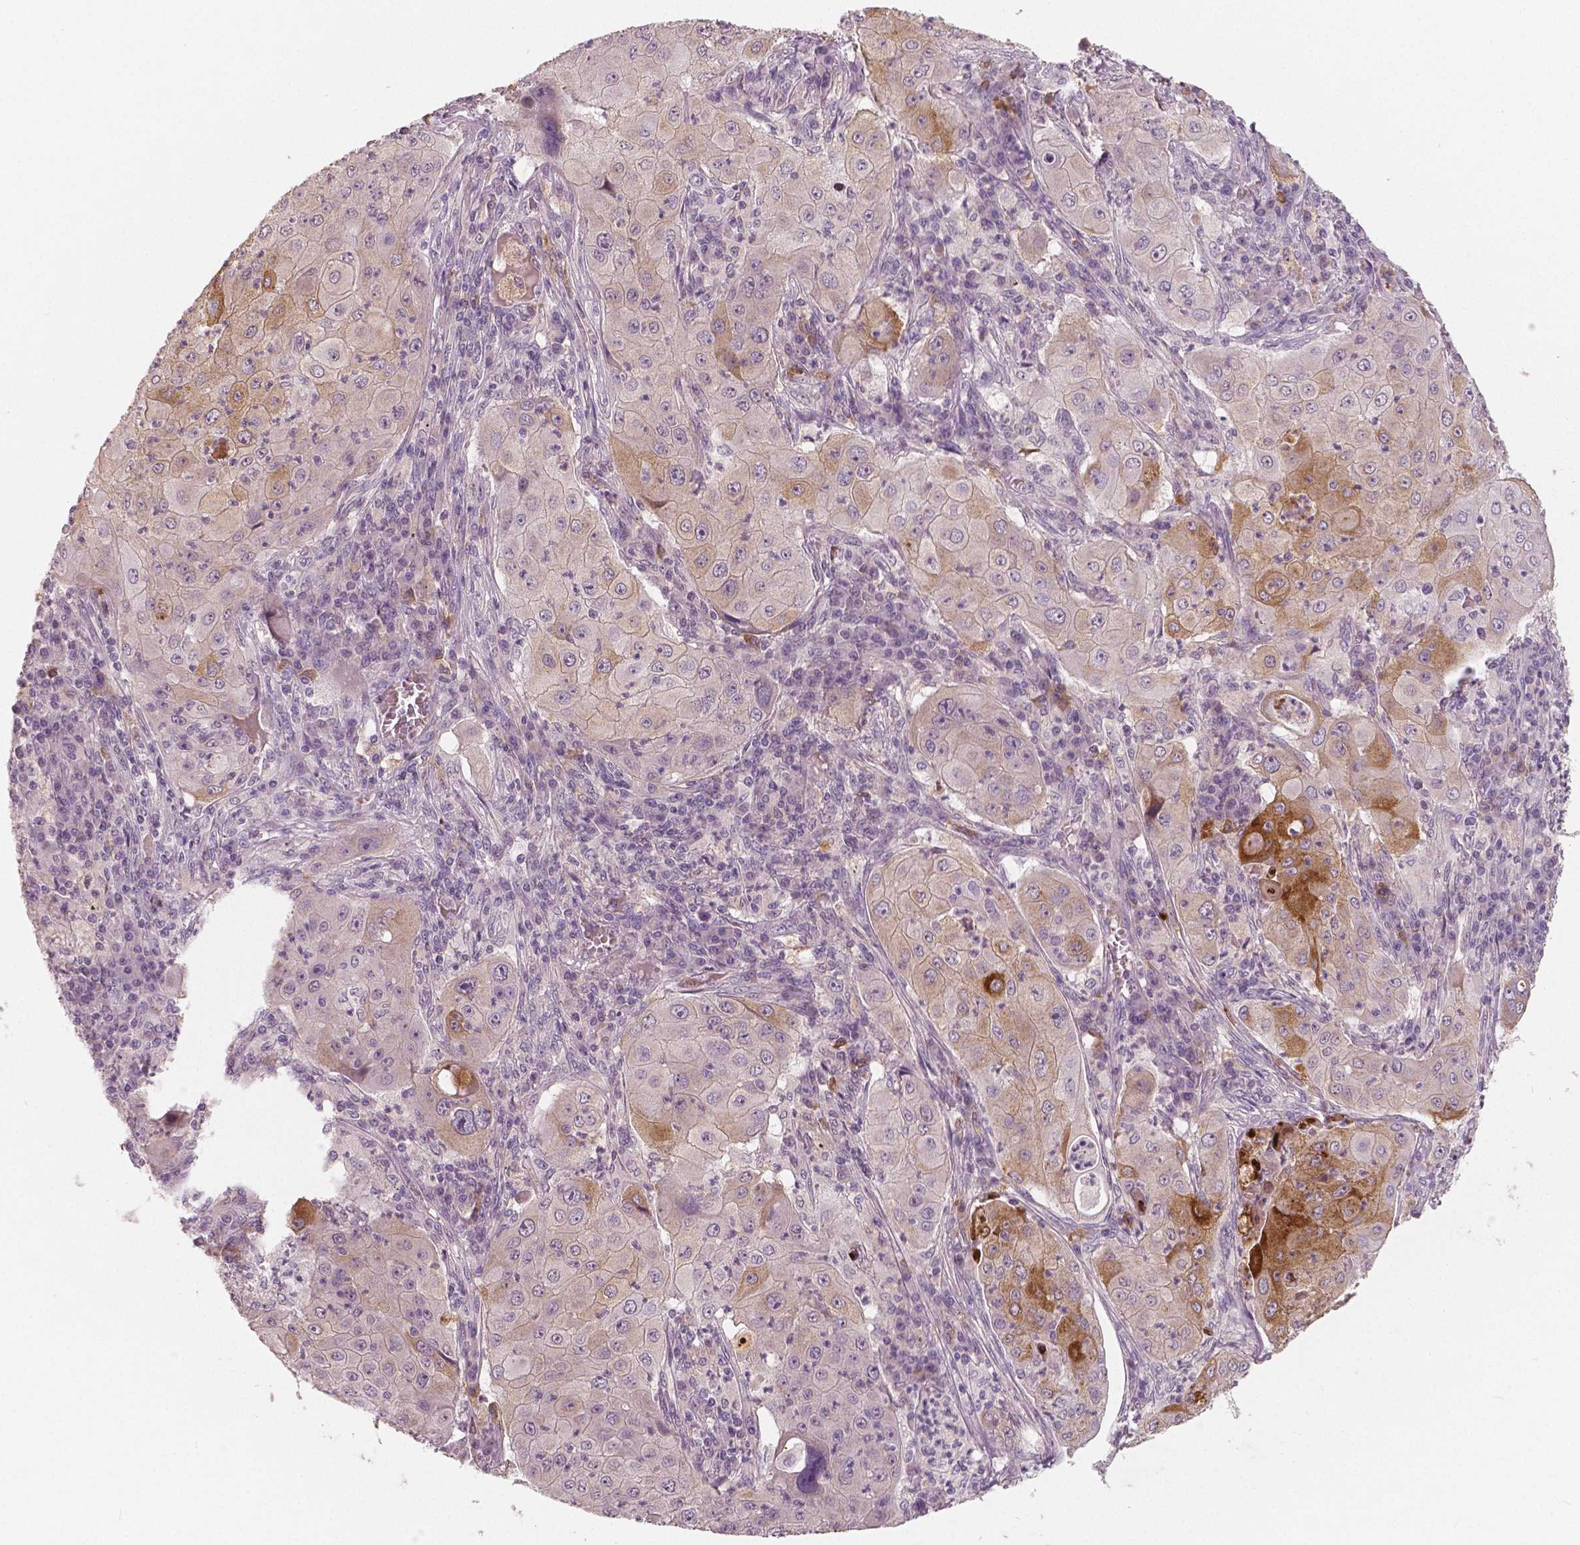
{"staining": {"intensity": "moderate", "quantity": "<25%", "location": "cytoplasmic/membranous"}, "tissue": "lung cancer", "cell_type": "Tumor cells", "image_type": "cancer", "snomed": [{"axis": "morphology", "description": "Squamous cell carcinoma, NOS"}, {"axis": "topography", "description": "Lung"}], "caption": "DAB (3,3'-diaminobenzidine) immunohistochemical staining of human lung cancer reveals moderate cytoplasmic/membranous protein expression in approximately <25% of tumor cells. (IHC, brightfield microscopy, high magnification).", "gene": "RNASE7", "patient": {"sex": "female", "age": 59}}